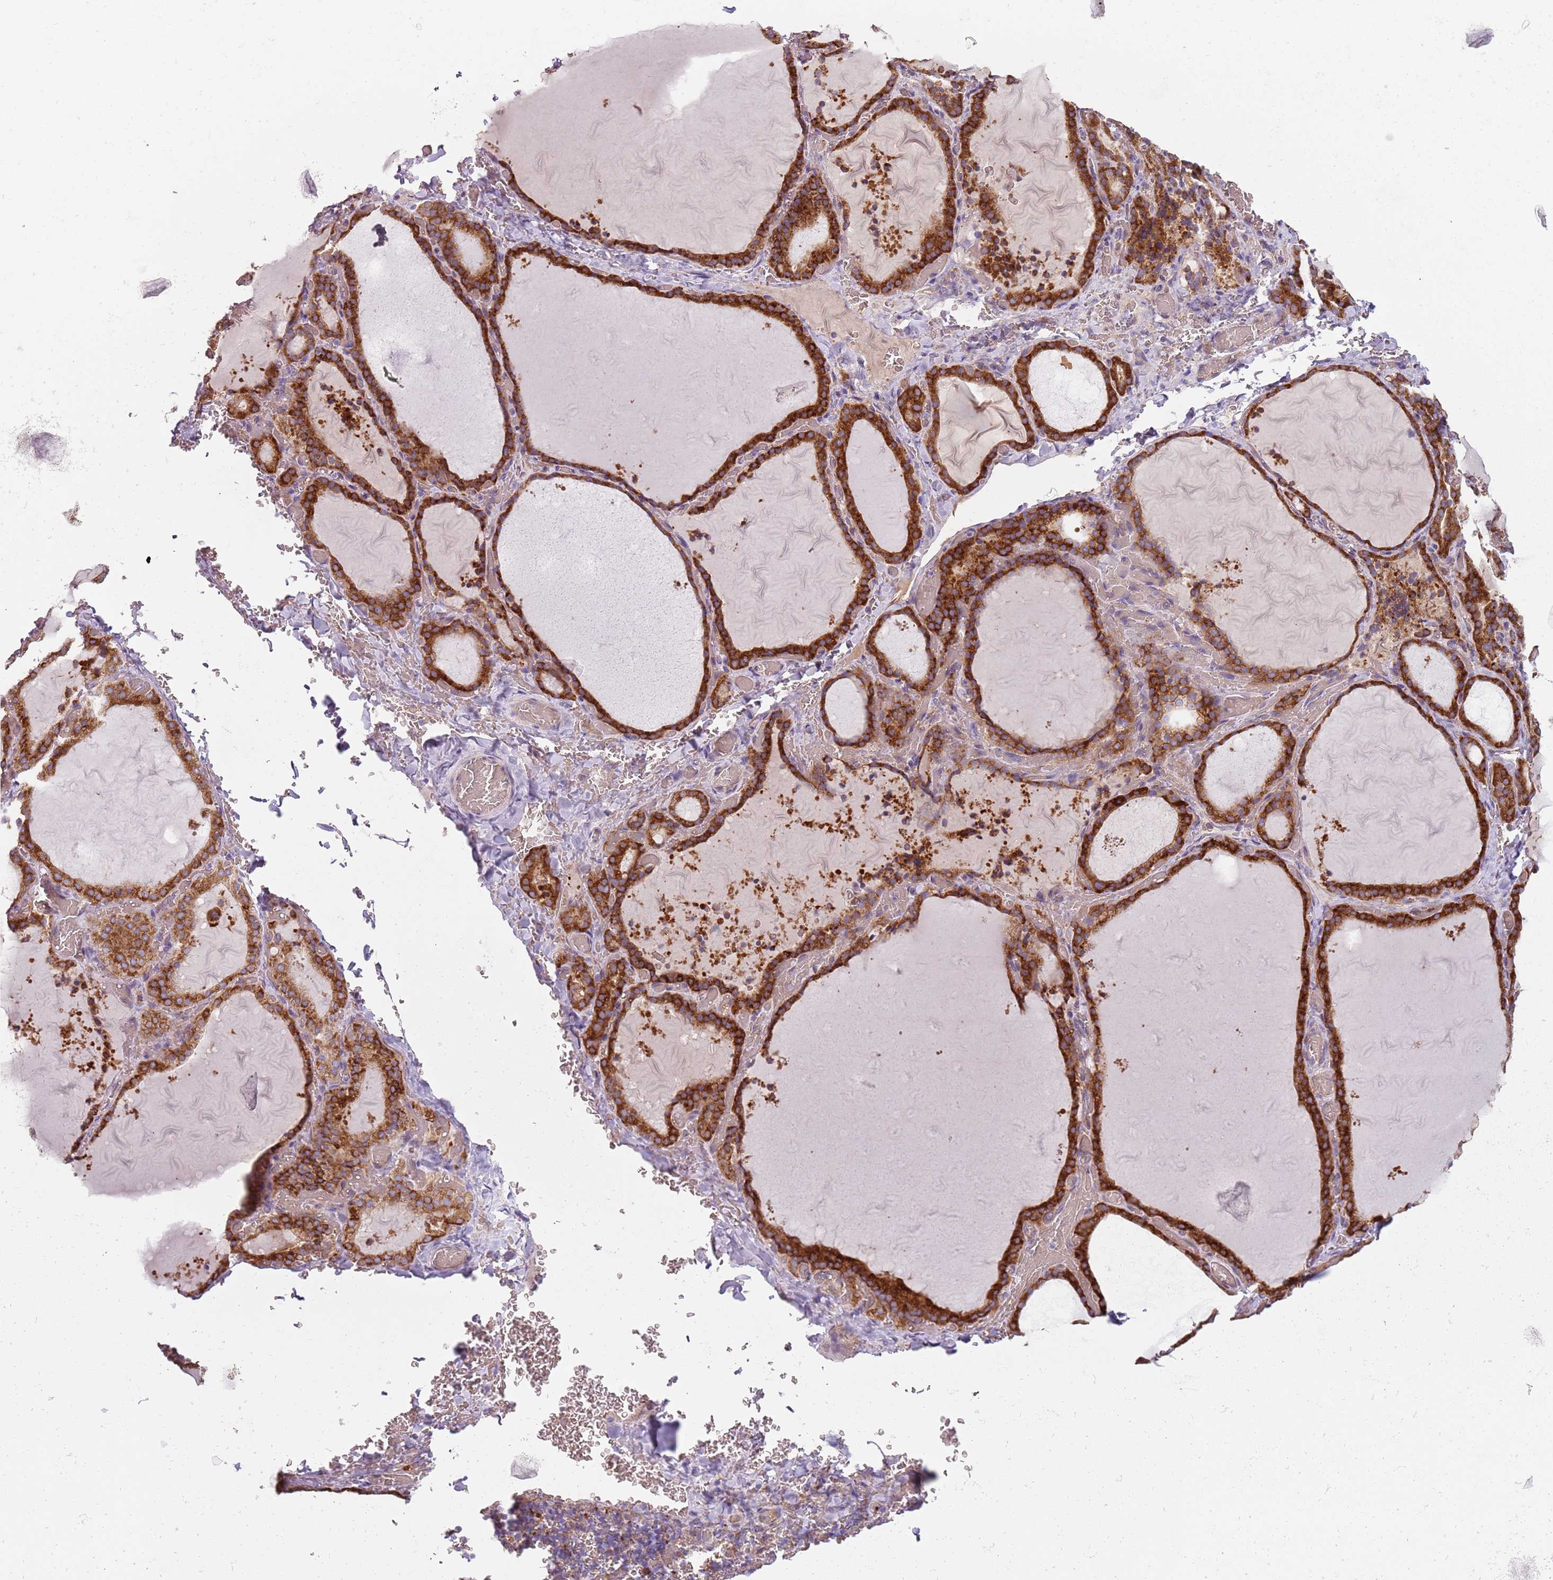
{"staining": {"intensity": "strong", "quantity": ">75%", "location": "cytoplasmic/membranous"}, "tissue": "thyroid gland", "cell_type": "Glandular cells", "image_type": "normal", "snomed": [{"axis": "morphology", "description": "Normal tissue, NOS"}, {"axis": "topography", "description": "Thyroid gland"}], "caption": "Thyroid gland stained with DAB immunohistochemistry demonstrates high levels of strong cytoplasmic/membranous positivity in approximately >75% of glandular cells. Nuclei are stained in blue.", "gene": "SPATA2", "patient": {"sex": "female", "age": 39}}